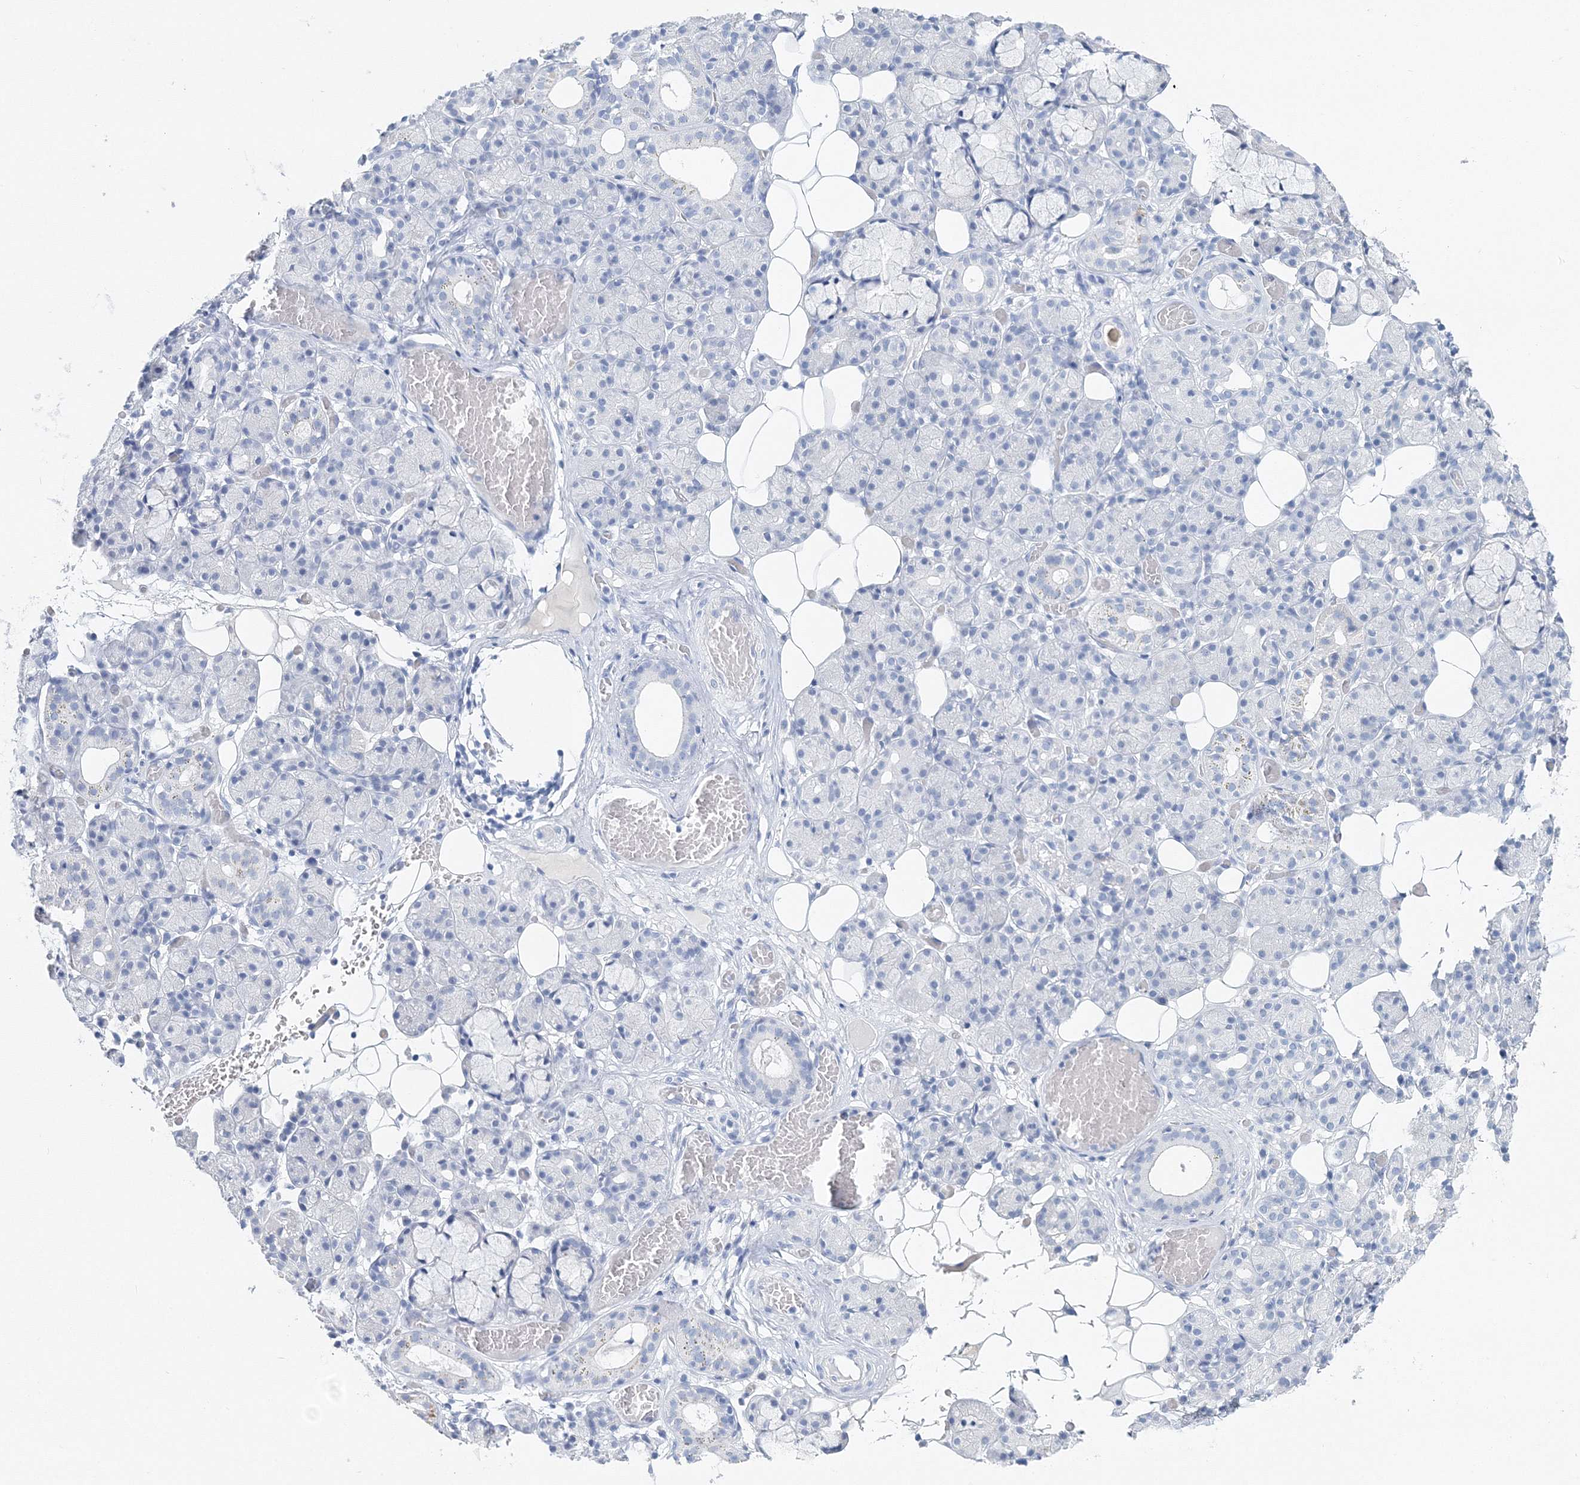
{"staining": {"intensity": "negative", "quantity": "none", "location": "none"}, "tissue": "salivary gland", "cell_type": "Glandular cells", "image_type": "normal", "snomed": [{"axis": "morphology", "description": "Normal tissue, NOS"}, {"axis": "topography", "description": "Salivary gland"}], "caption": "High magnification brightfield microscopy of unremarkable salivary gland stained with DAB (3,3'-diaminobenzidine) (brown) and counterstained with hematoxylin (blue): glandular cells show no significant positivity. (Brightfield microscopy of DAB immunohistochemistry at high magnification).", "gene": "MYOZ2", "patient": {"sex": "male", "age": 63}}